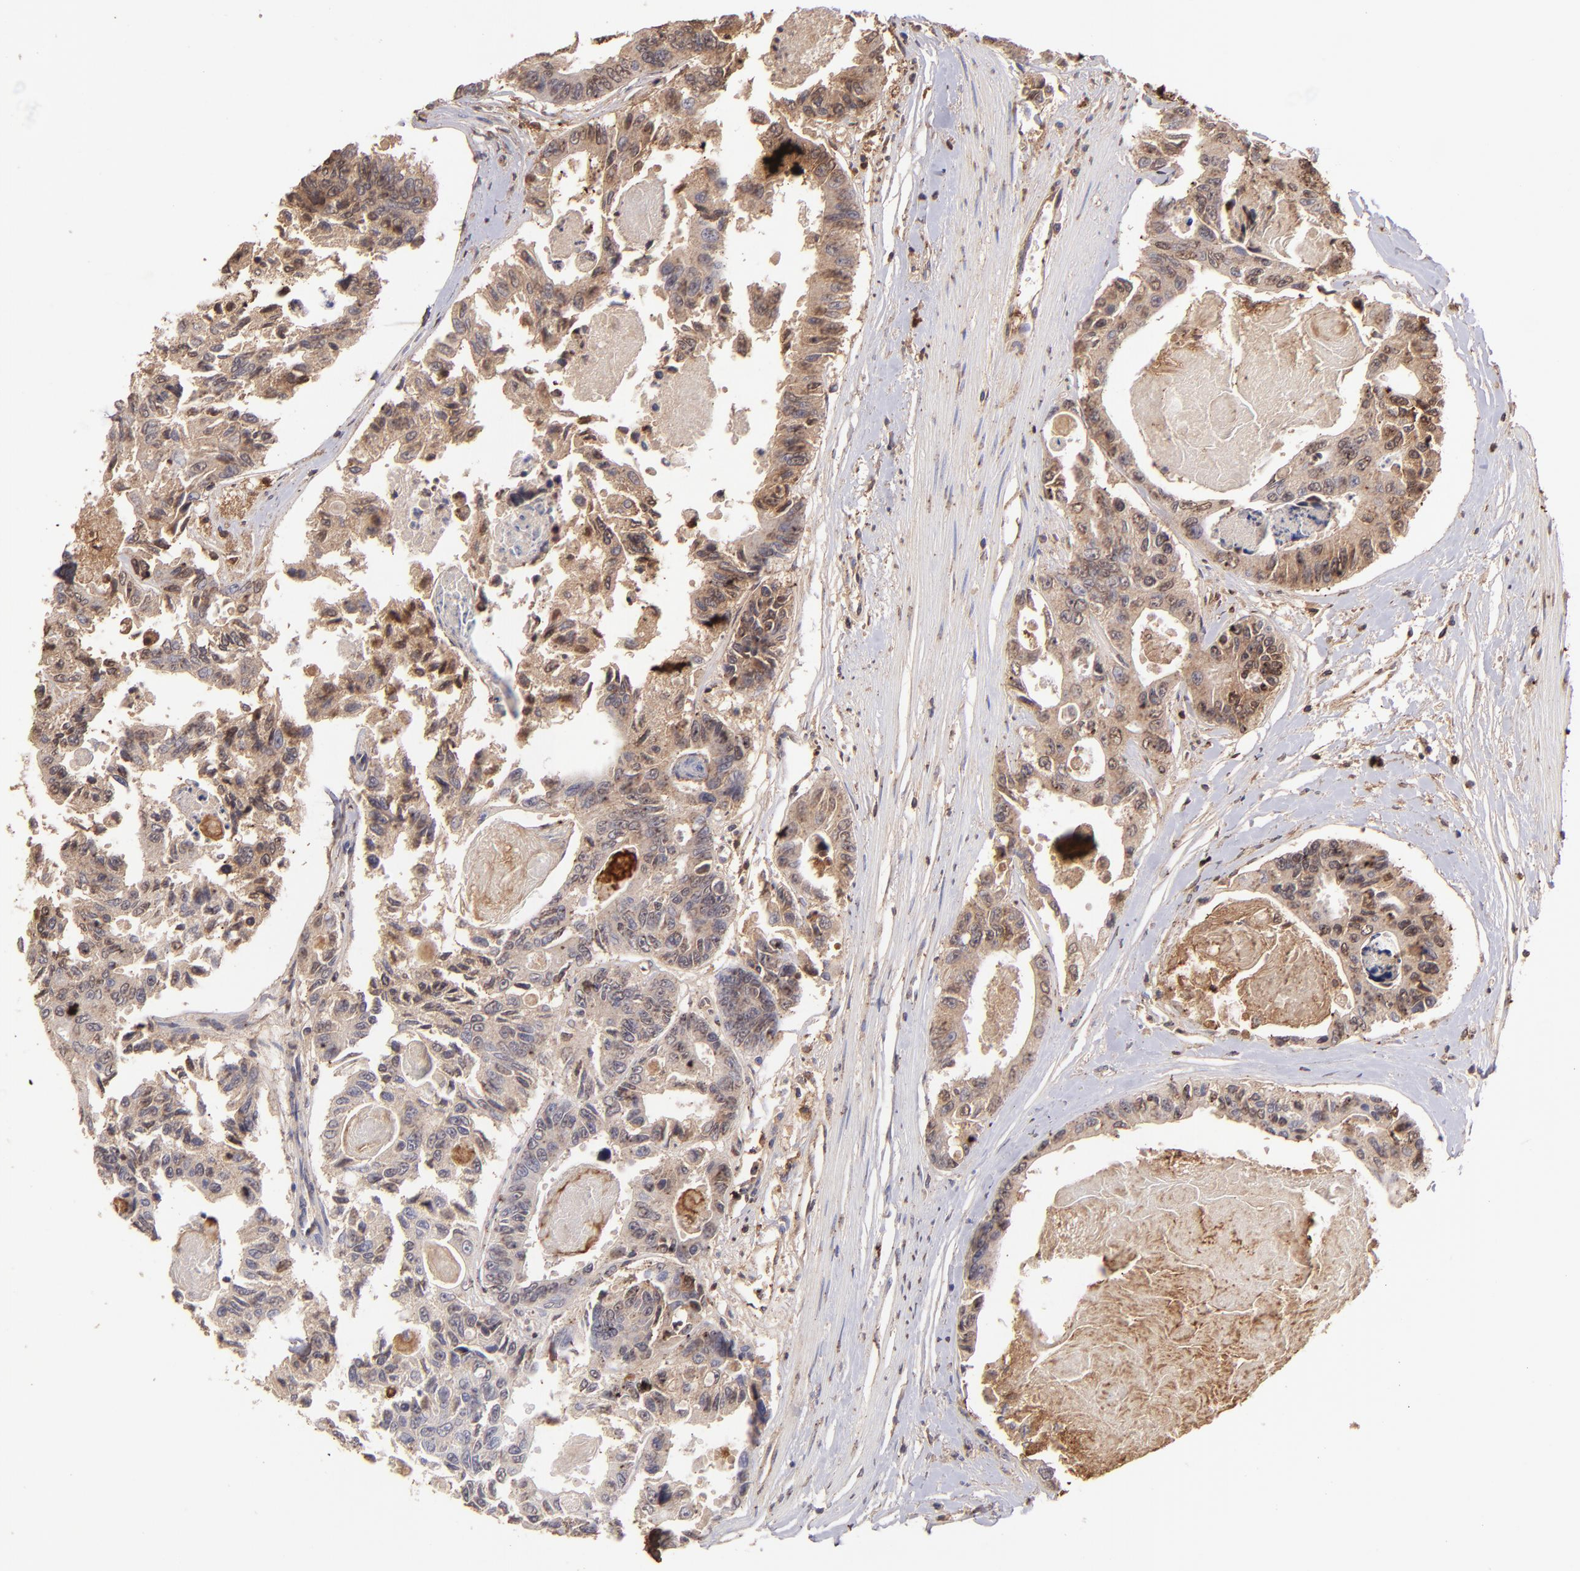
{"staining": {"intensity": "moderate", "quantity": ">75%", "location": "cytoplasmic/membranous"}, "tissue": "colorectal cancer", "cell_type": "Tumor cells", "image_type": "cancer", "snomed": [{"axis": "morphology", "description": "Adenocarcinoma, NOS"}, {"axis": "topography", "description": "Colon"}], "caption": "Tumor cells reveal moderate cytoplasmic/membranous staining in approximately >75% of cells in colorectal cancer (adenocarcinoma). (brown staining indicates protein expression, while blue staining denotes nuclei).", "gene": "FGB", "patient": {"sex": "female", "age": 86}}